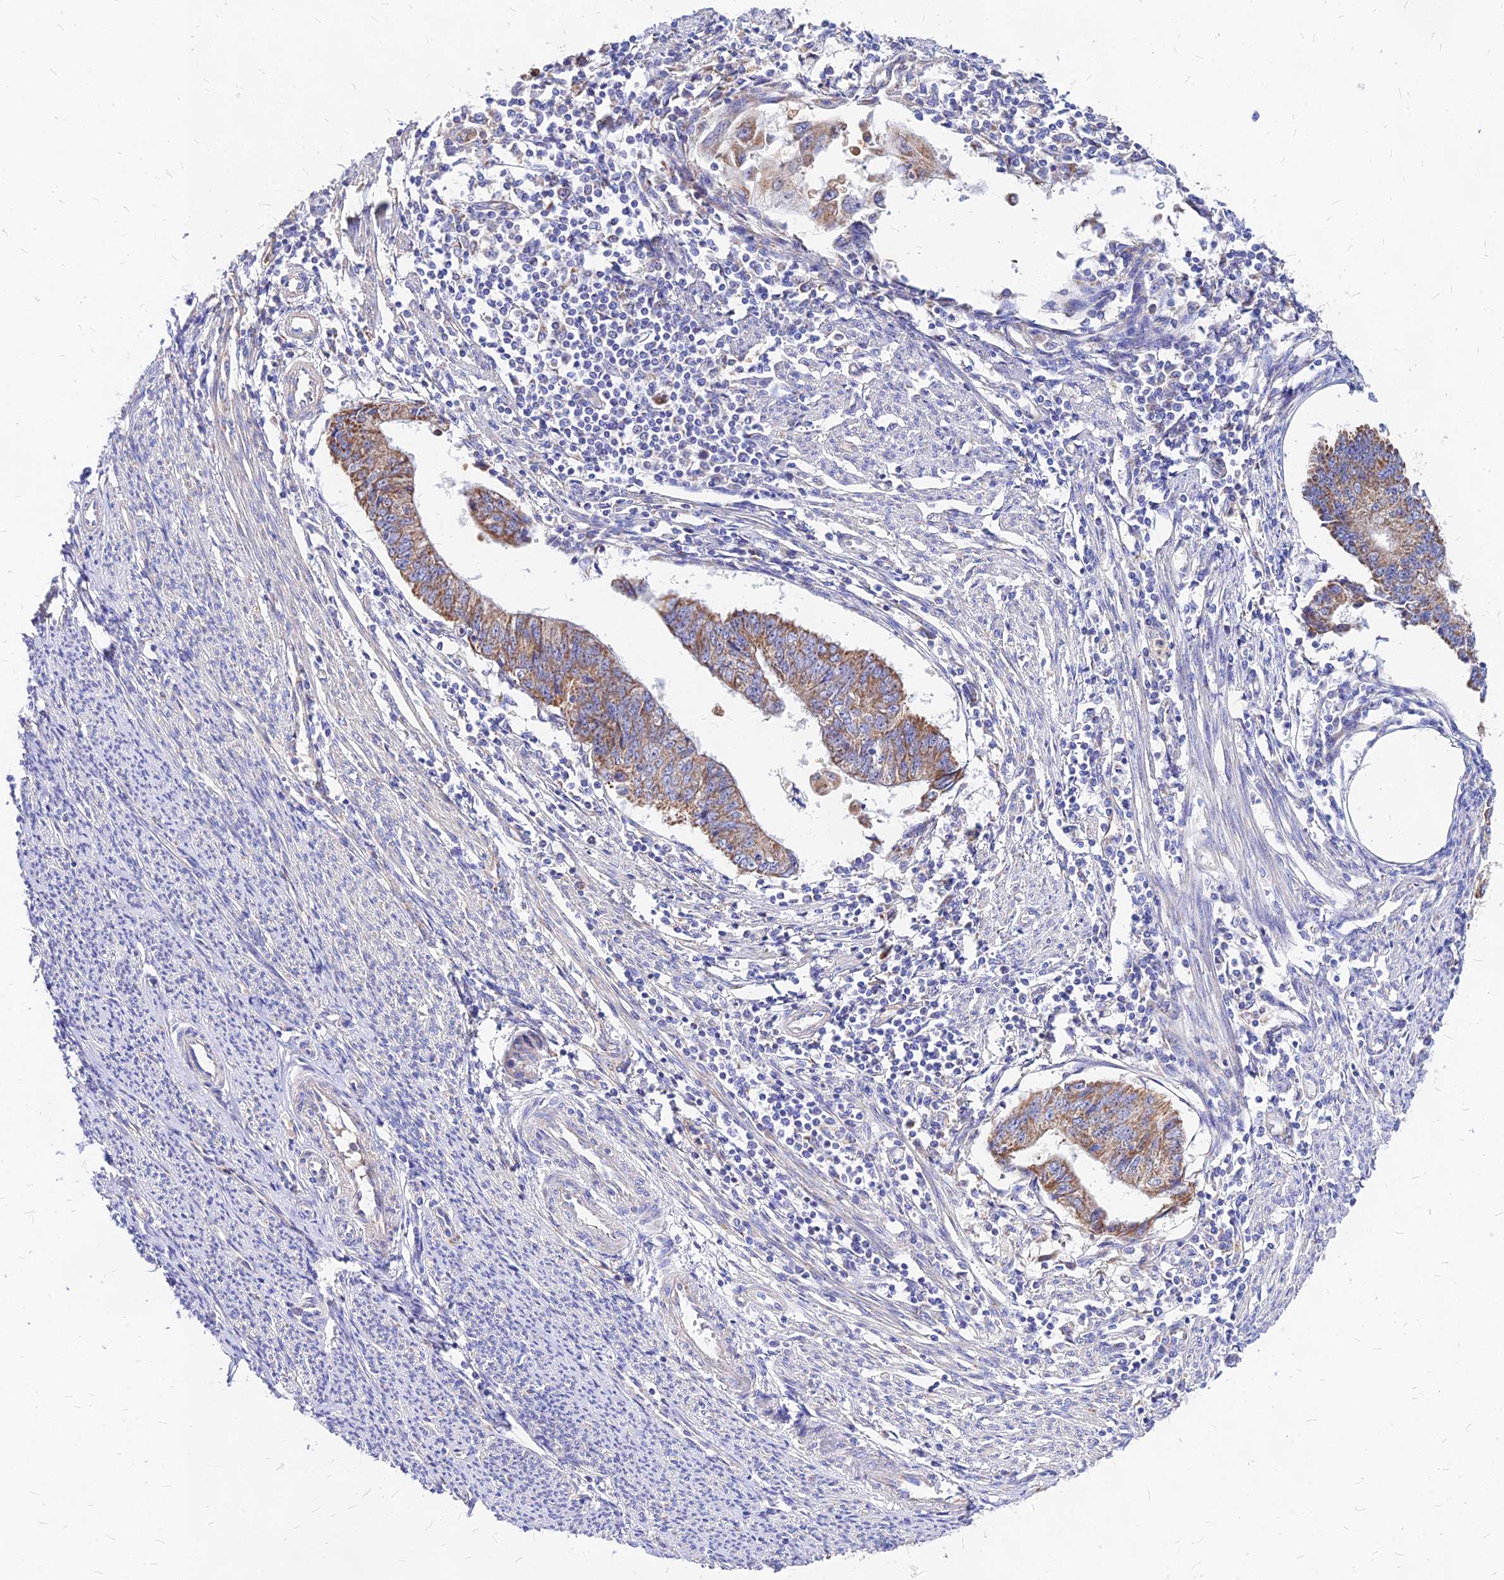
{"staining": {"intensity": "moderate", "quantity": ">75%", "location": "cytoplasmic/membranous"}, "tissue": "endometrial cancer", "cell_type": "Tumor cells", "image_type": "cancer", "snomed": [{"axis": "morphology", "description": "Adenocarcinoma, NOS"}, {"axis": "topography", "description": "Endometrium"}], "caption": "Immunohistochemical staining of human endometrial adenocarcinoma reveals medium levels of moderate cytoplasmic/membranous staining in about >75% of tumor cells. The staining was performed using DAB (3,3'-diaminobenzidine) to visualize the protein expression in brown, while the nuclei were stained in blue with hematoxylin (Magnification: 20x).", "gene": "MRPL3", "patient": {"sex": "female", "age": 56}}